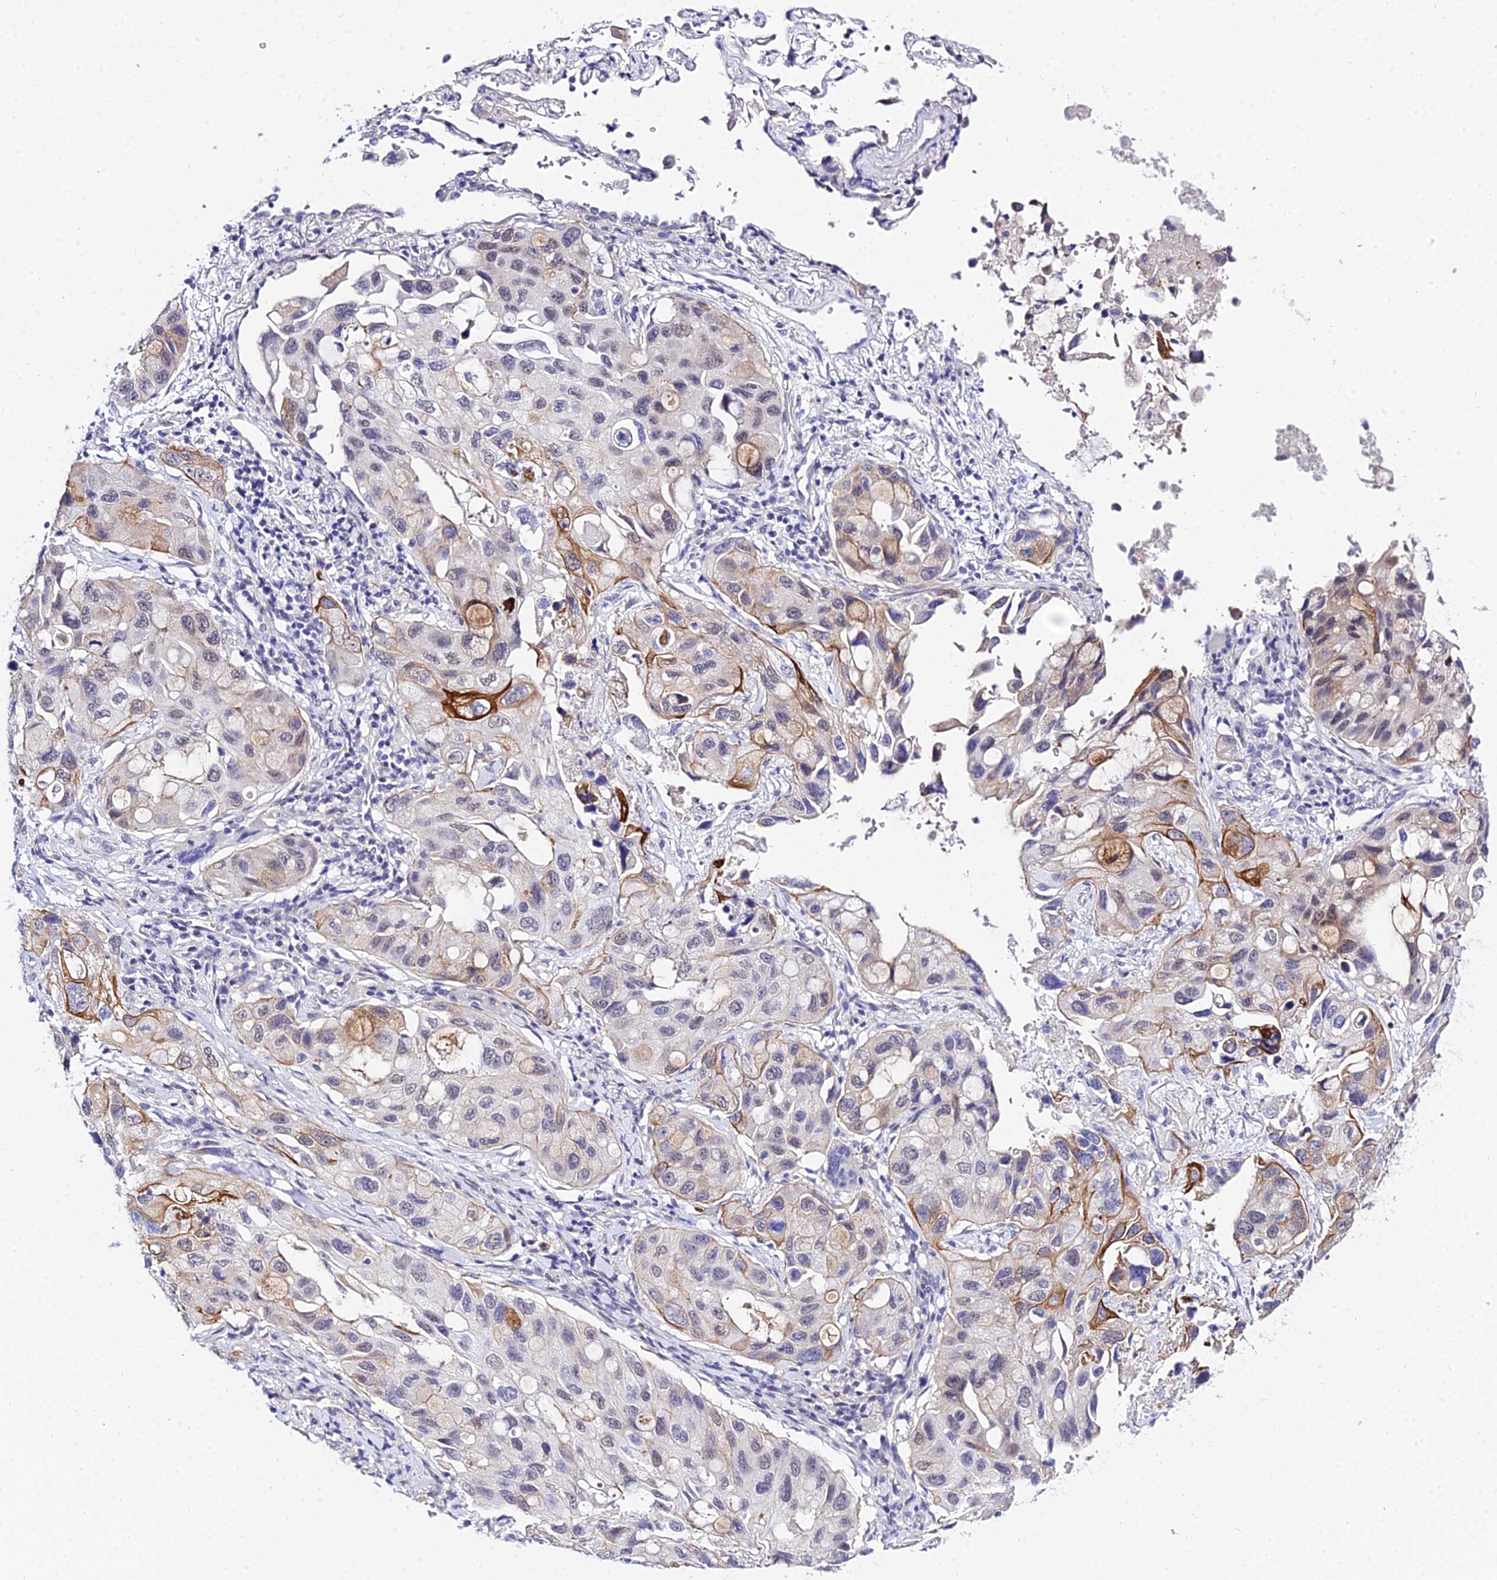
{"staining": {"intensity": "moderate", "quantity": "<25%", "location": "cytoplasmic/membranous"}, "tissue": "lung cancer", "cell_type": "Tumor cells", "image_type": "cancer", "snomed": [{"axis": "morphology", "description": "Squamous cell carcinoma, NOS"}, {"axis": "topography", "description": "Lung"}], "caption": "Lung cancer stained with a protein marker displays moderate staining in tumor cells.", "gene": "ZNF628", "patient": {"sex": "female", "age": 73}}